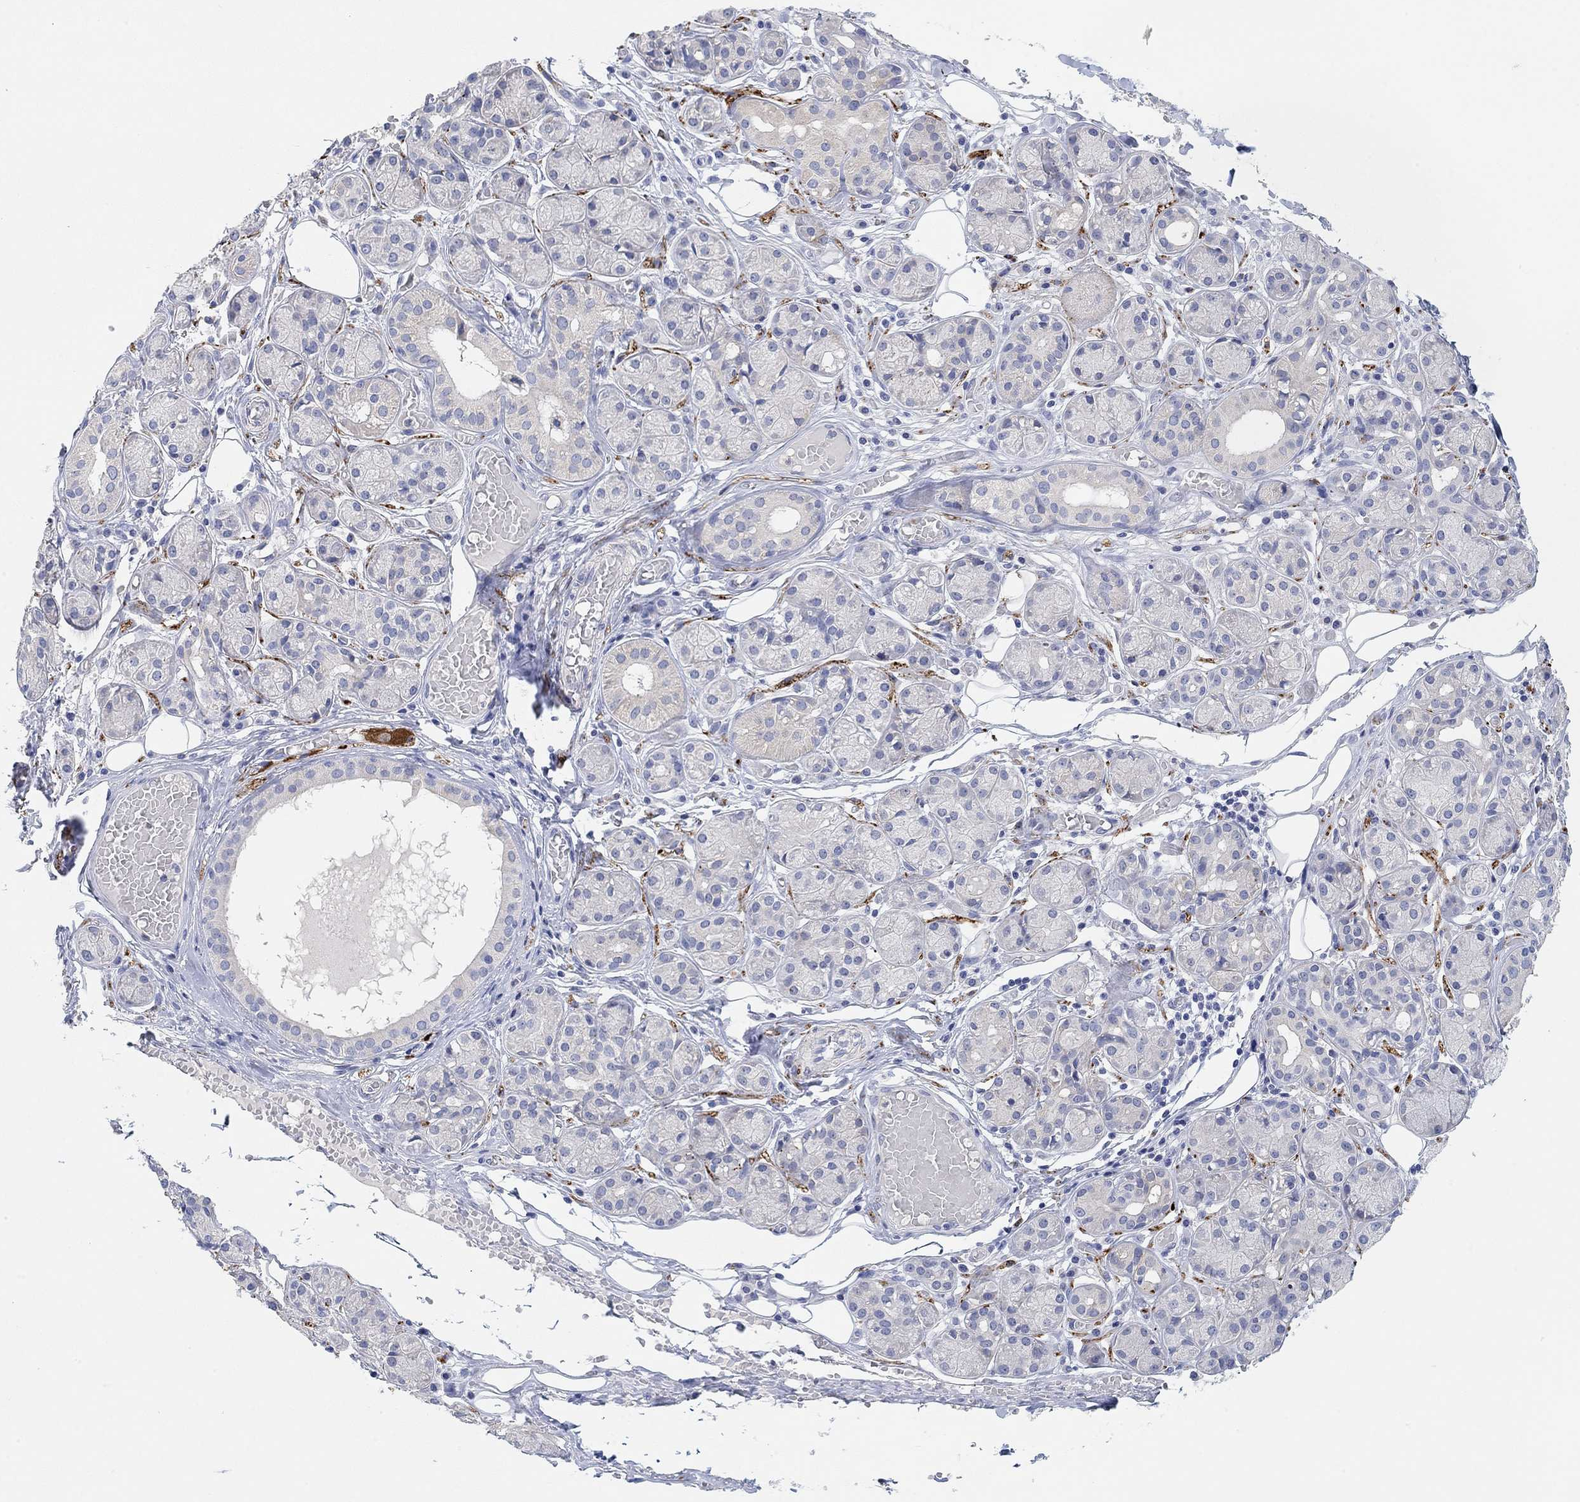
{"staining": {"intensity": "negative", "quantity": "none", "location": "none"}, "tissue": "salivary gland", "cell_type": "Glandular cells", "image_type": "normal", "snomed": [{"axis": "morphology", "description": "Normal tissue, NOS"}, {"axis": "topography", "description": "Salivary gland"}, {"axis": "topography", "description": "Peripheral nerve tissue"}], "caption": "This histopathology image is of unremarkable salivary gland stained with IHC to label a protein in brown with the nuclei are counter-stained blue. There is no staining in glandular cells.", "gene": "VAT1L", "patient": {"sex": "male", "age": 71}}